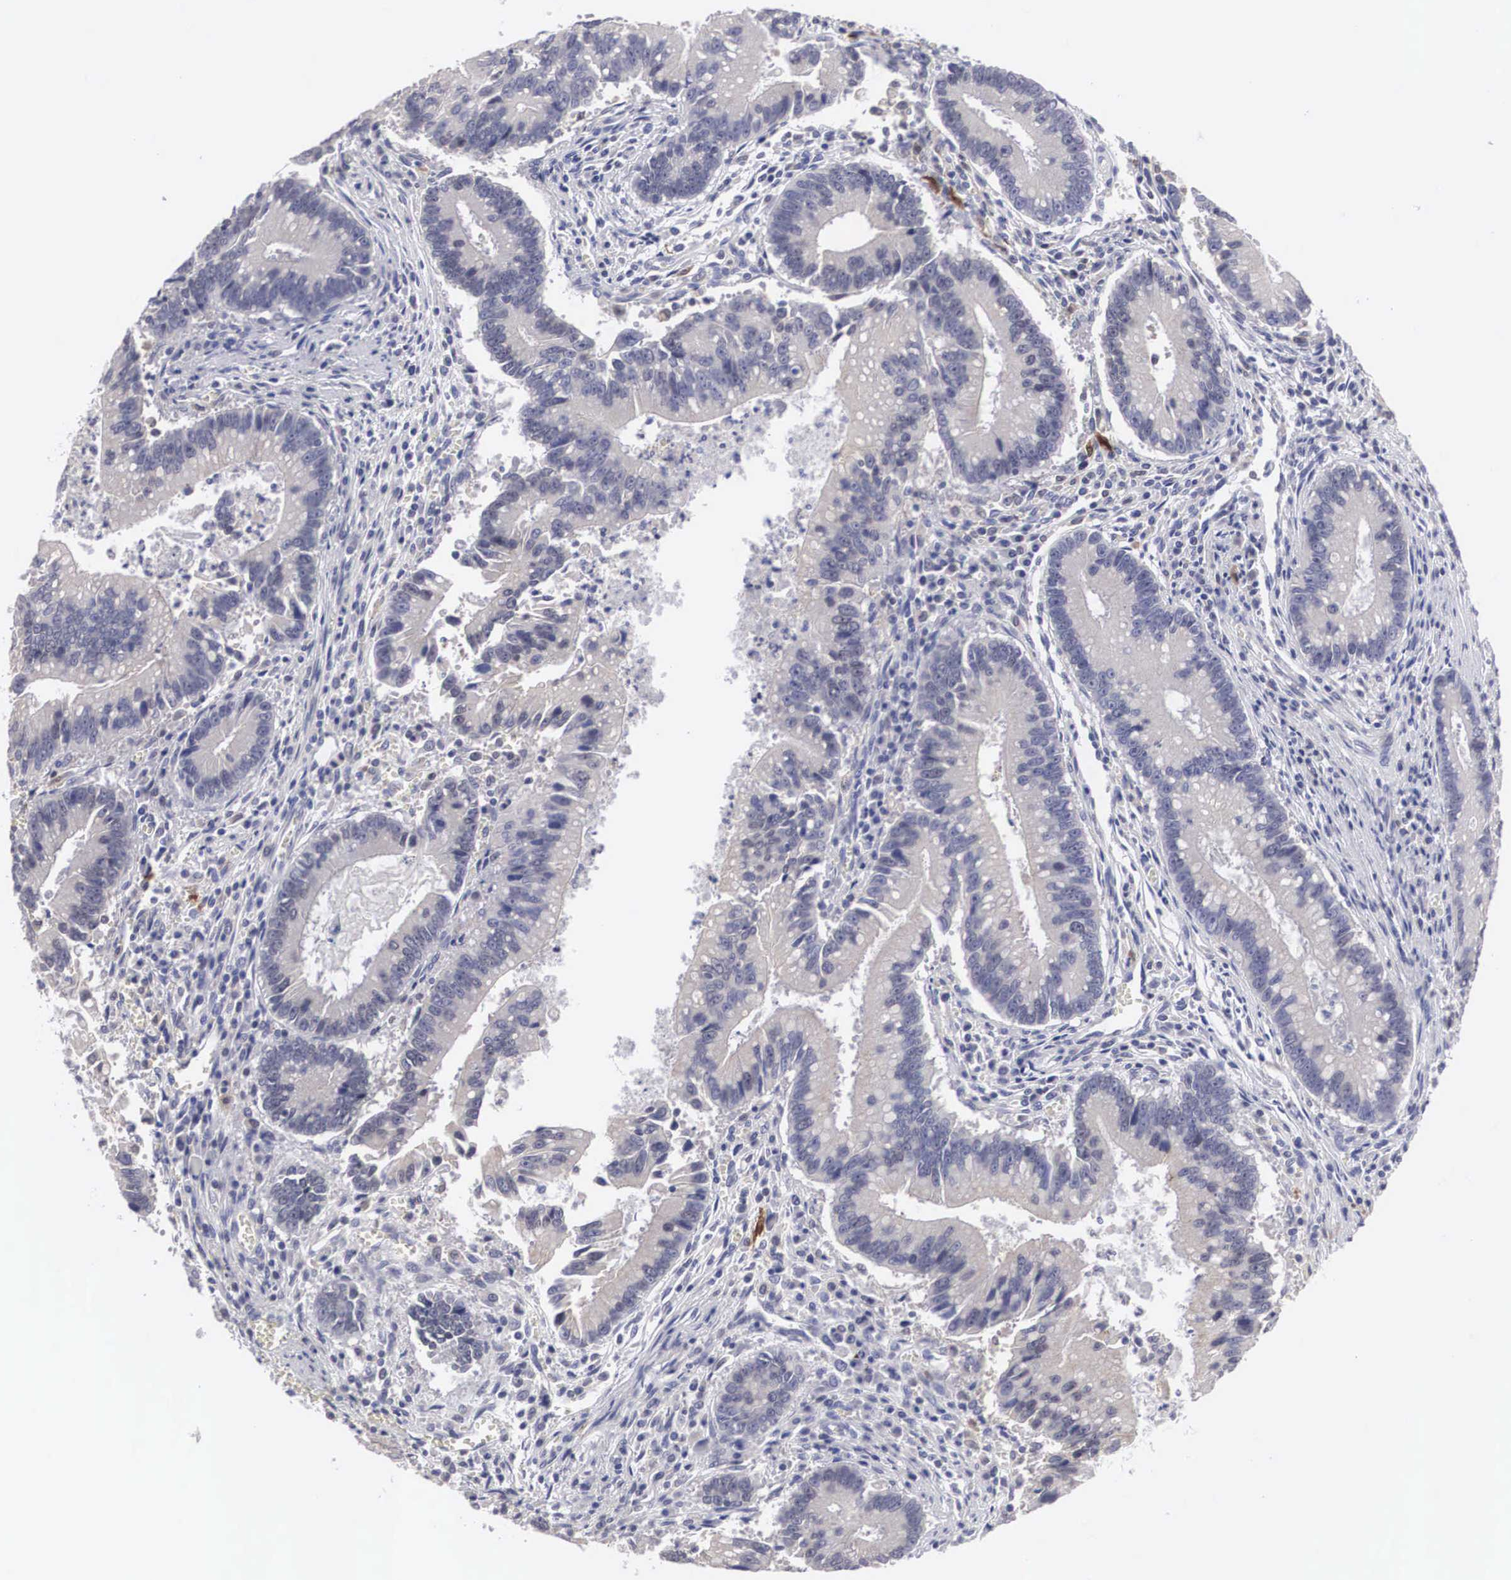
{"staining": {"intensity": "negative", "quantity": "none", "location": "none"}, "tissue": "colorectal cancer", "cell_type": "Tumor cells", "image_type": "cancer", "snomed": [{"axis": "morphology", "description": "Adenocarcinoma, NOS"}, {"axis": "topography", "description": "Rectum"}], "caption": "An immunohistochemistry (IHC) histopathology image of colorectal cancer is shown. There is no staining in tumor cells of colorectal cancer.", "gene": "HMOX1", "patient": {"sex": "female", "age": 81}}